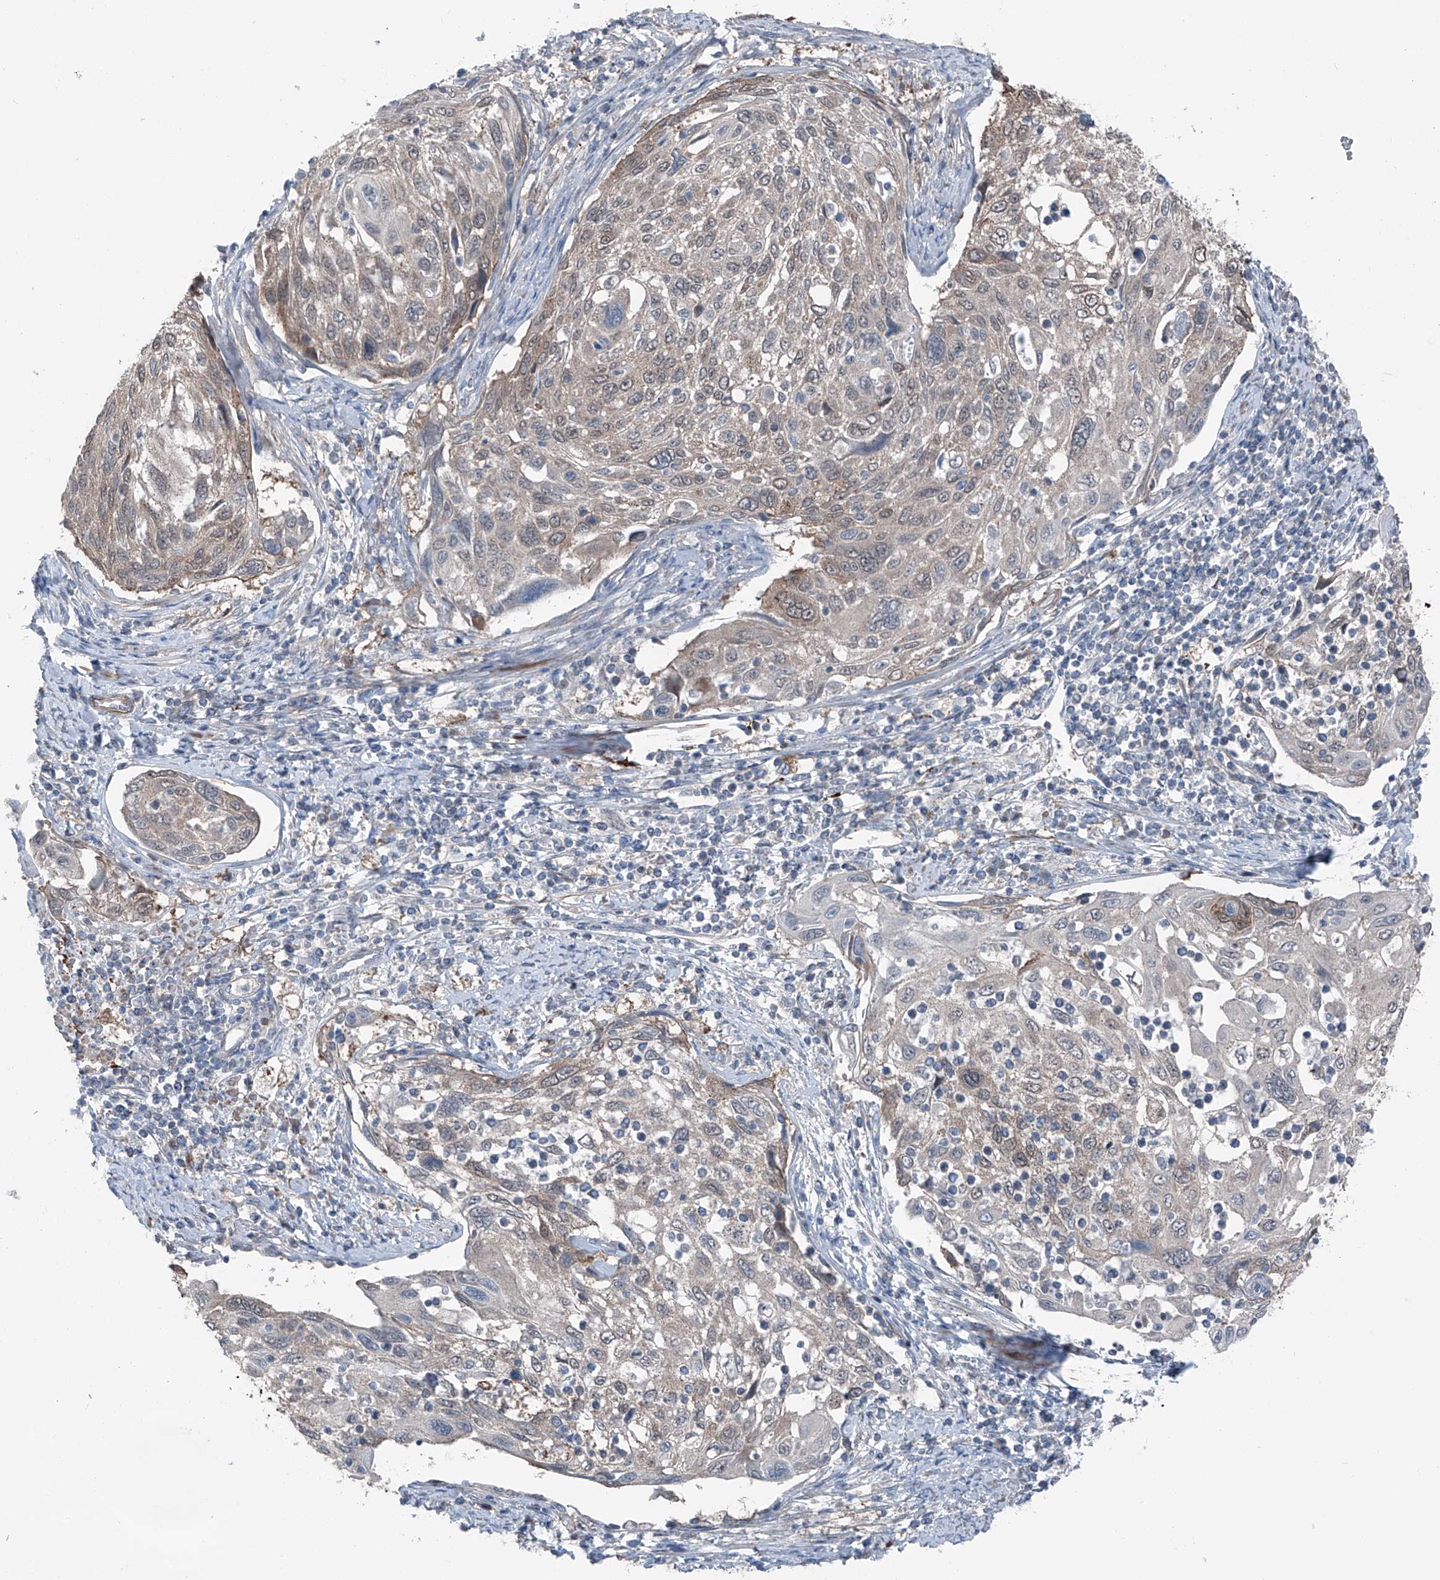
{"staining": {"intensity": "weak", "quantity": "<25%", "location": "cytoplasmic/membranous"}, "tissue": "cervical cancer", "cell_type": "Tumor cells", "image_type": "cancer", "snomed": [{"axis": "morphology", "description": "Squamous cell carcinoma, NOS"}, {"axis": "topography", "description": "Cervix"}], "caption": "High power microscopy histopathology image of an immunohistochemistry (IHC) image of cervical cancer, revealing no significant staining in tumor cells.", "gene": "HSPB11", "patient": {"sex": "female", "age": 70}}